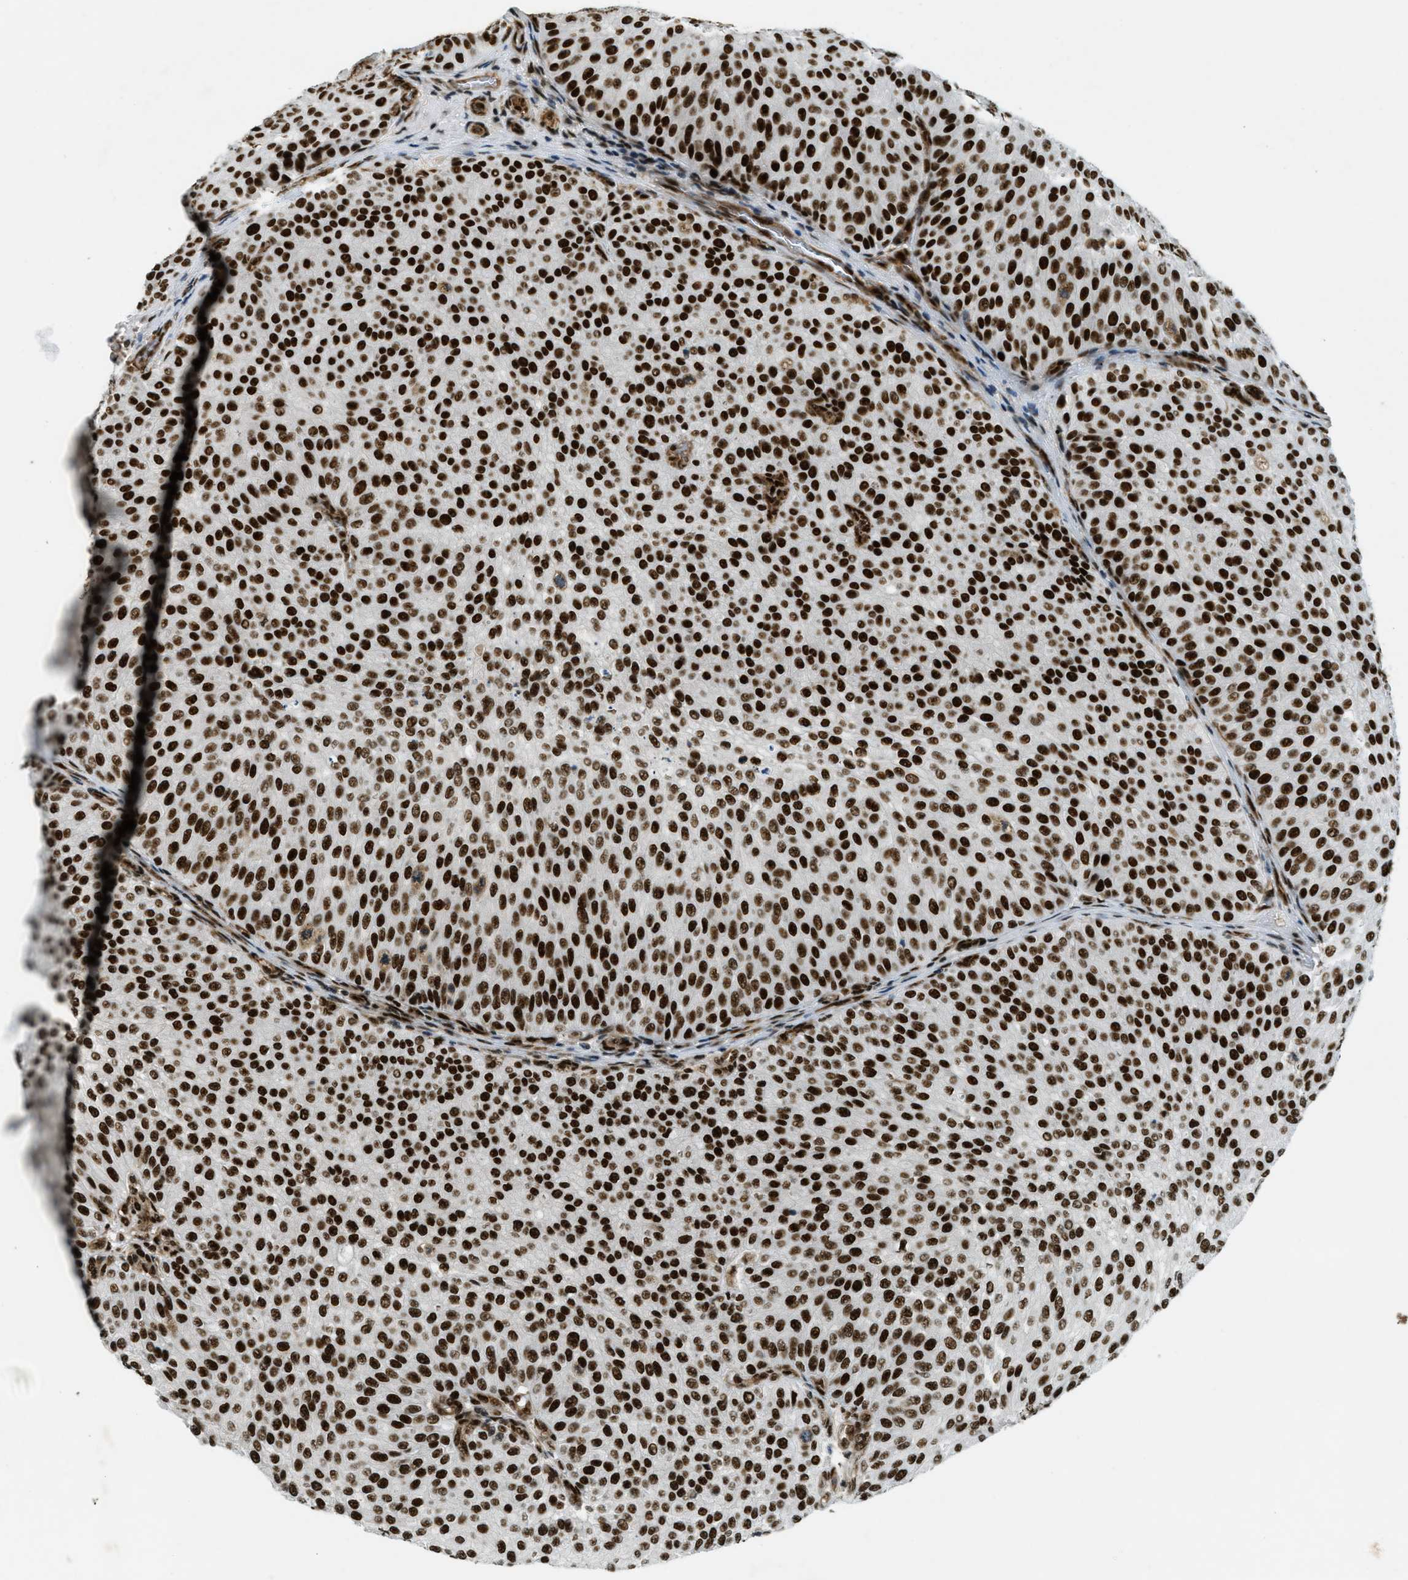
{"staining": {"intensity": "strong", "quantity": ">75%", "location": "nuclear"}, "tissue": "urothelial cancer", "cell_type": "Tumor cells", "image_type": "cancer", "snomed": [{"axis": "morphology", "description": "Urothelial carcinoma, Low grade"}, {"axis": "topography", "description": "Smooth muscle"}, {"axis": "topography", "description": "Urinary bladder"}], "caption": "A brown stain shows strong nuclear expression of a protein in low-grade urothelial carcinoma tumor cells.", "gene": "ZFR", "patient": {"sex": "male", "age": 60}}